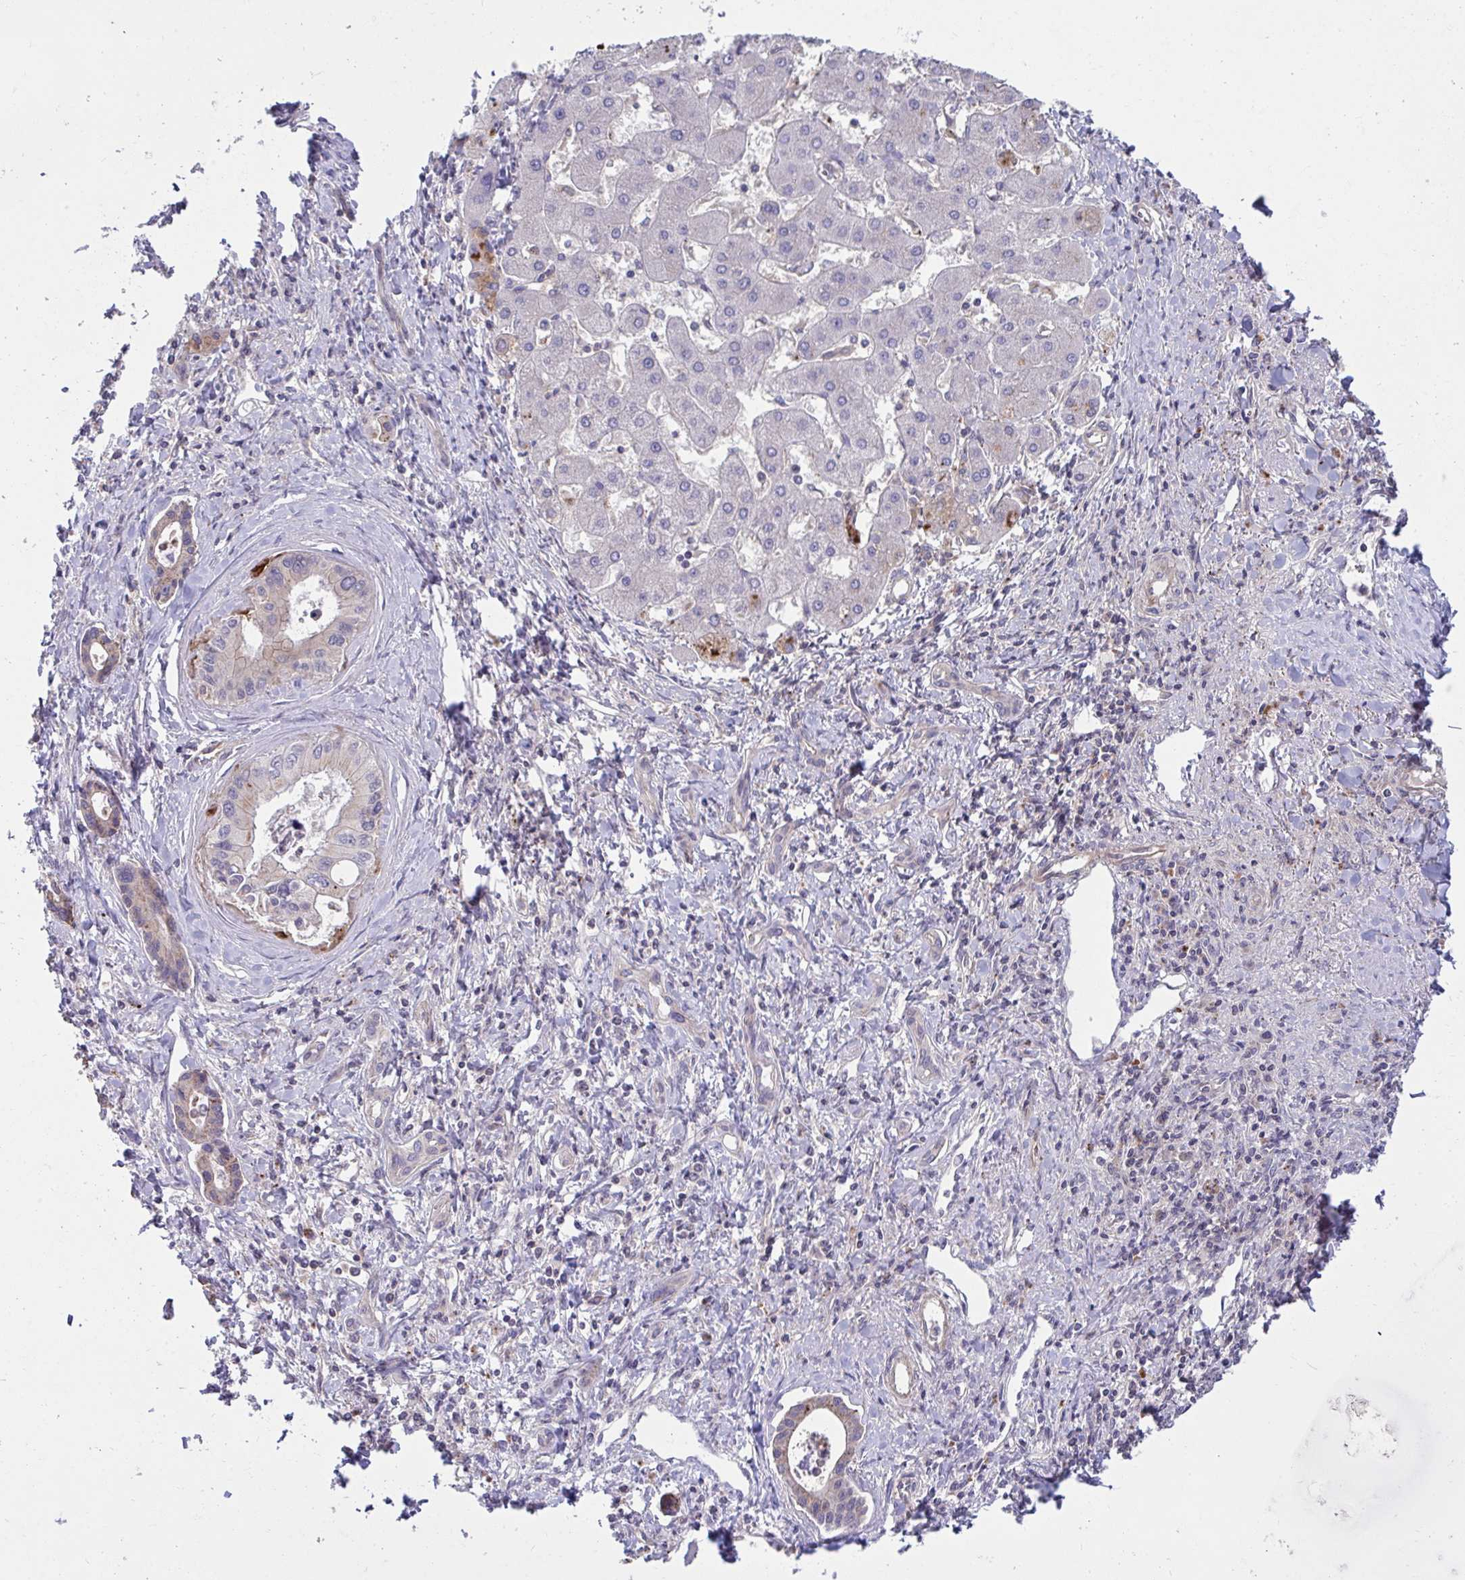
{"staining": {"intensity": "moderate", "quantity": "<25%", "location": "cytoplasmic/membranous"}, "tissue": "liver cancer", "cell_type": "Tumor cells", "image_type": "cancer", "snomed": [{"axis": "morphology", "description": "Cholangiocarcinoma"}, {"axis": "topography", "description": "Liver"}], "caption": "Immunohistochemistry of human cholangiocarcinoma (liver) exhibits low levels of moderate cytoplasmic/membranous staining in about <25% of tumor cells.", "gene": "IST1", "patient": {"sex": "male", "age": 66}}